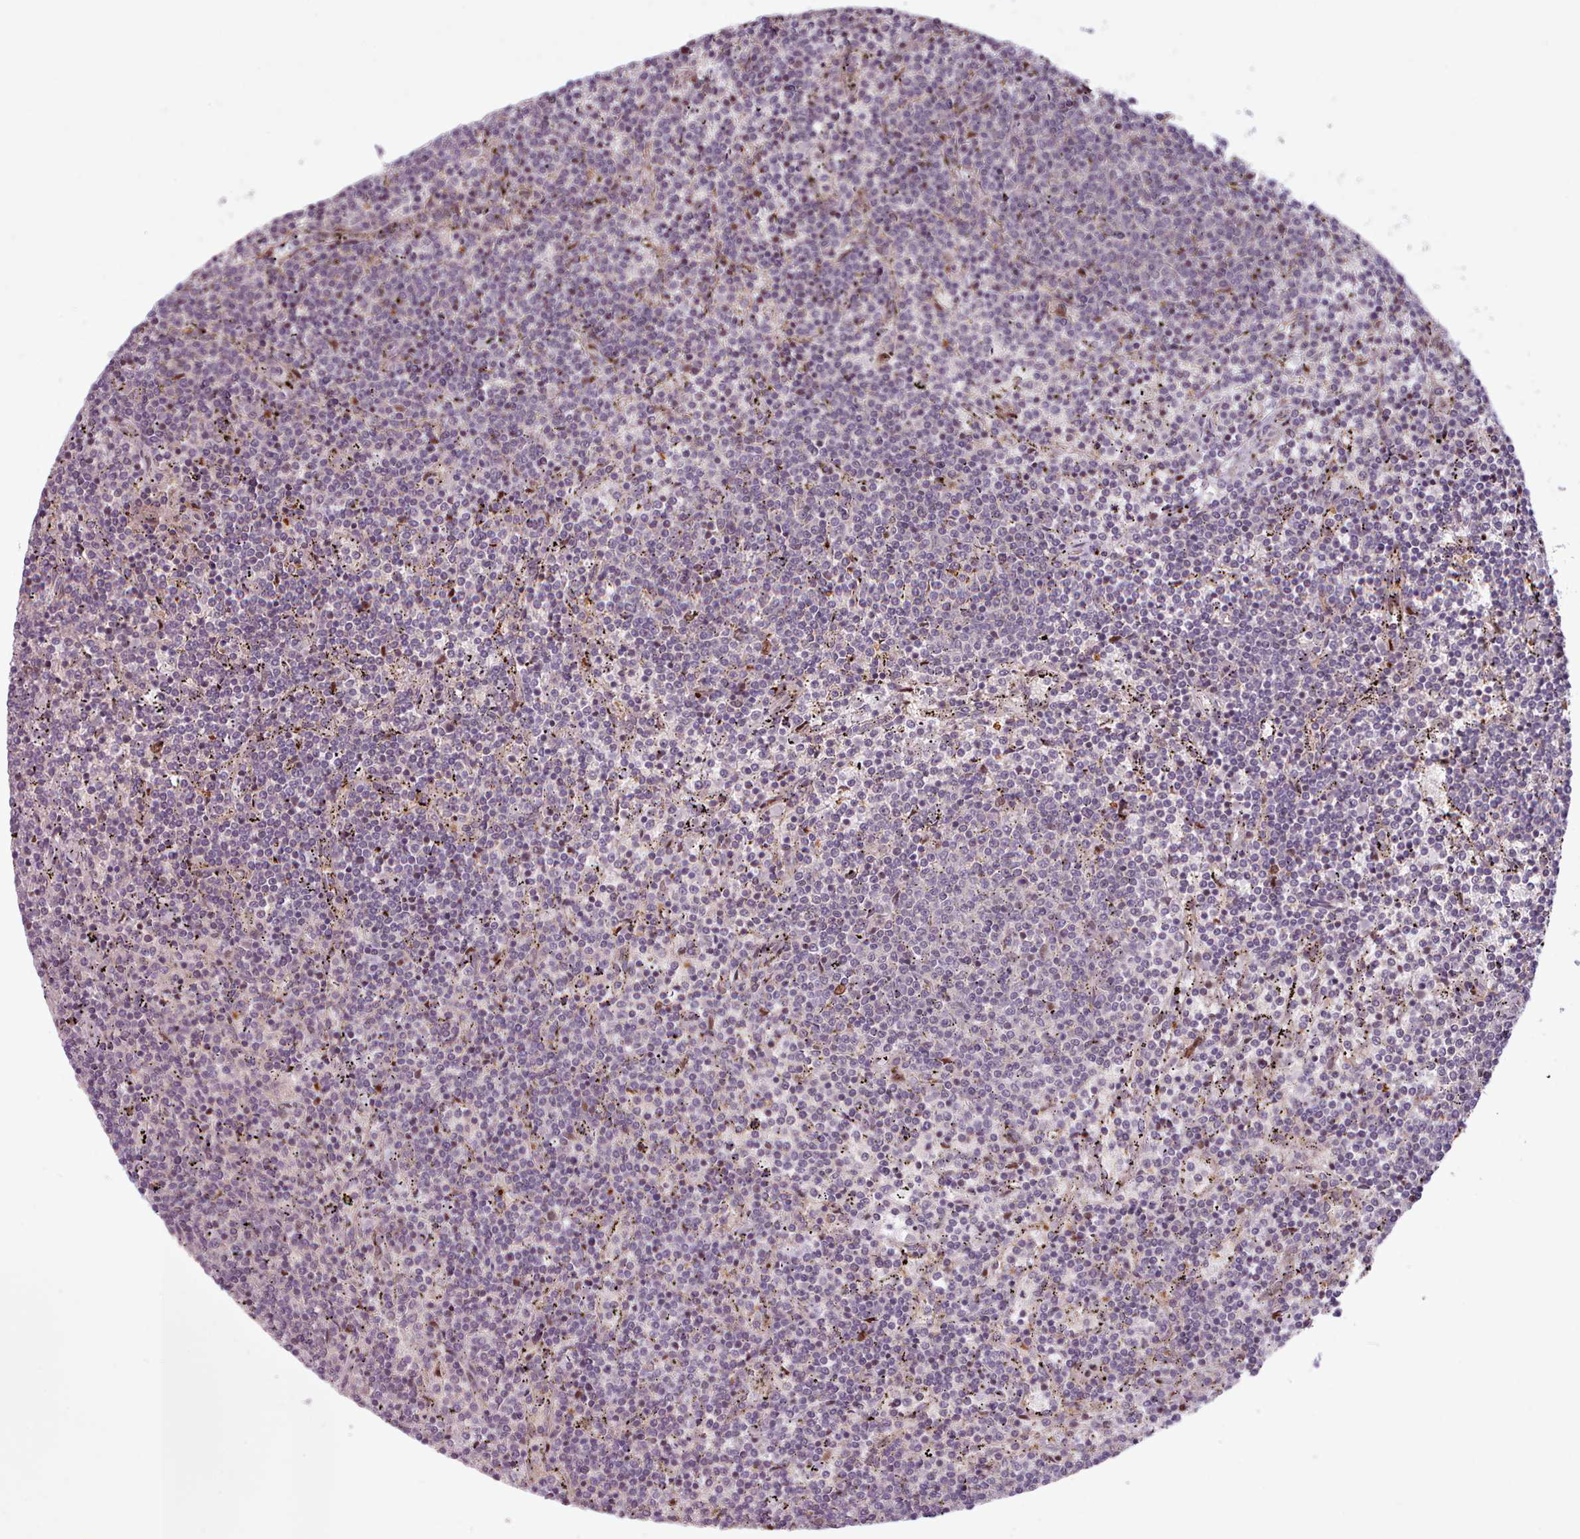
{"staining": {"intensity": "negative", "quantity": "none", "location": "none"}, "tissue": "lymphoma", "cell_type": "Tumor cells", "image_type": "cancer", "snomed": [{"axis": "morphology", "description": "Malignant lymphoma, non-Hodgkin's type, Low grade"}, {"axis": "topography", "description": "Spleen"}], "caption": "High power microscopy image of an IHC micrograph of lymphoma, revealing no significant positivity in tumor cells. Brightfield microscopy of IHC stained with DAB (3,3'-diaminobenzidine) (brown) and hematoxylin (blue), captured at high magnification.", "gene": "KBTBD7", "patient": {"sex": "female", "age": 50}}